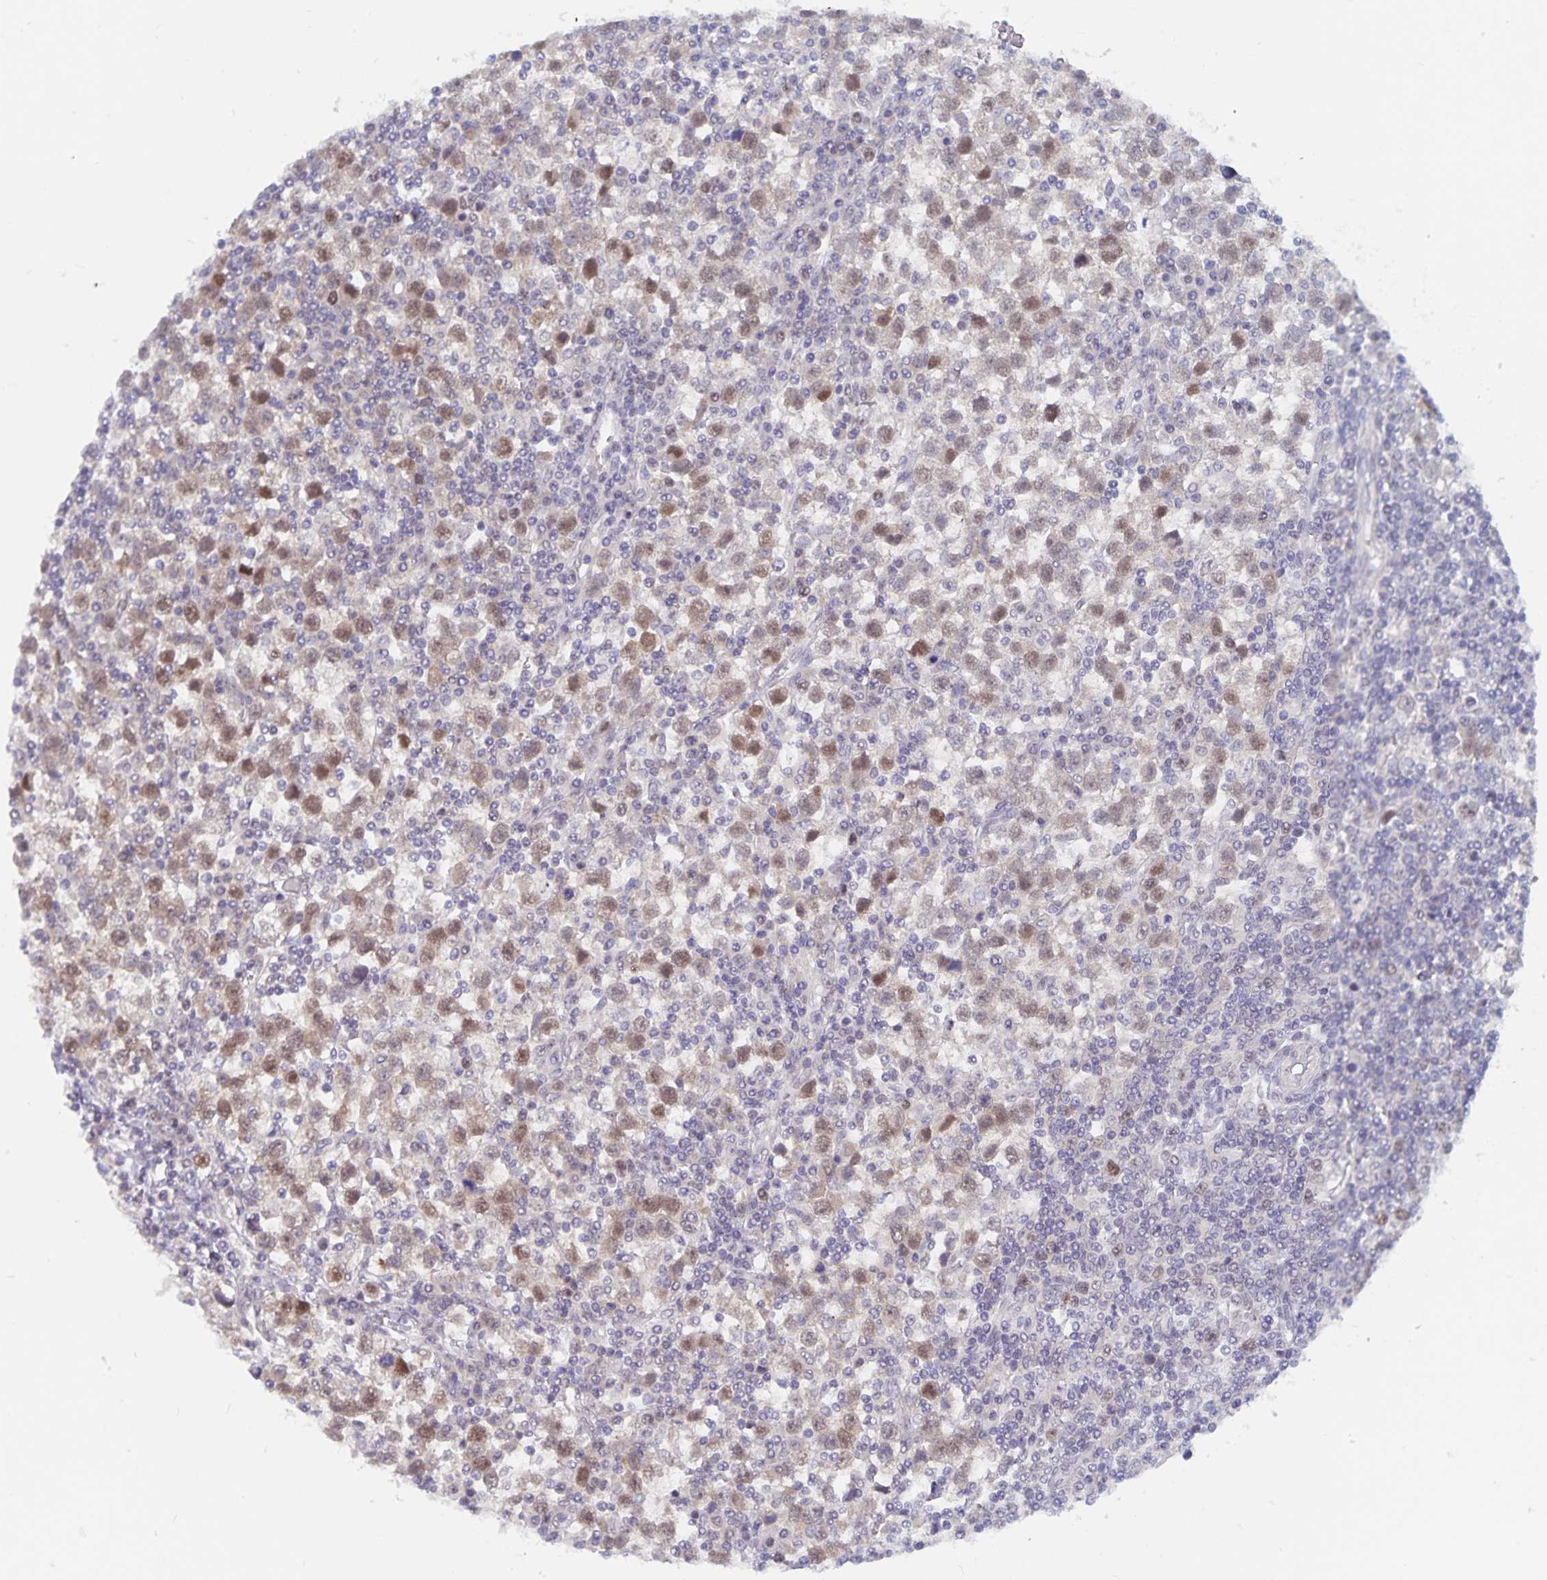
{"staining": {"intensity": "moderate", "quantity": "25%-75%", "location": "nuclear"}, "tissue": "testis cancer", "cell_type": "Tumor cells", "image_type": "cancer", "snomed": [{"axis": "morphology", "description": "Seminoma, NOS"}, {"axis": "topography", "description": "Testis"}], "caption": "The image shows staining of testis seminoma, revealing moderate nuclear protein expression (brown color) within tumor cells.", "gene": "BAG6", "patient": {"sex": "male", "age": 34}}